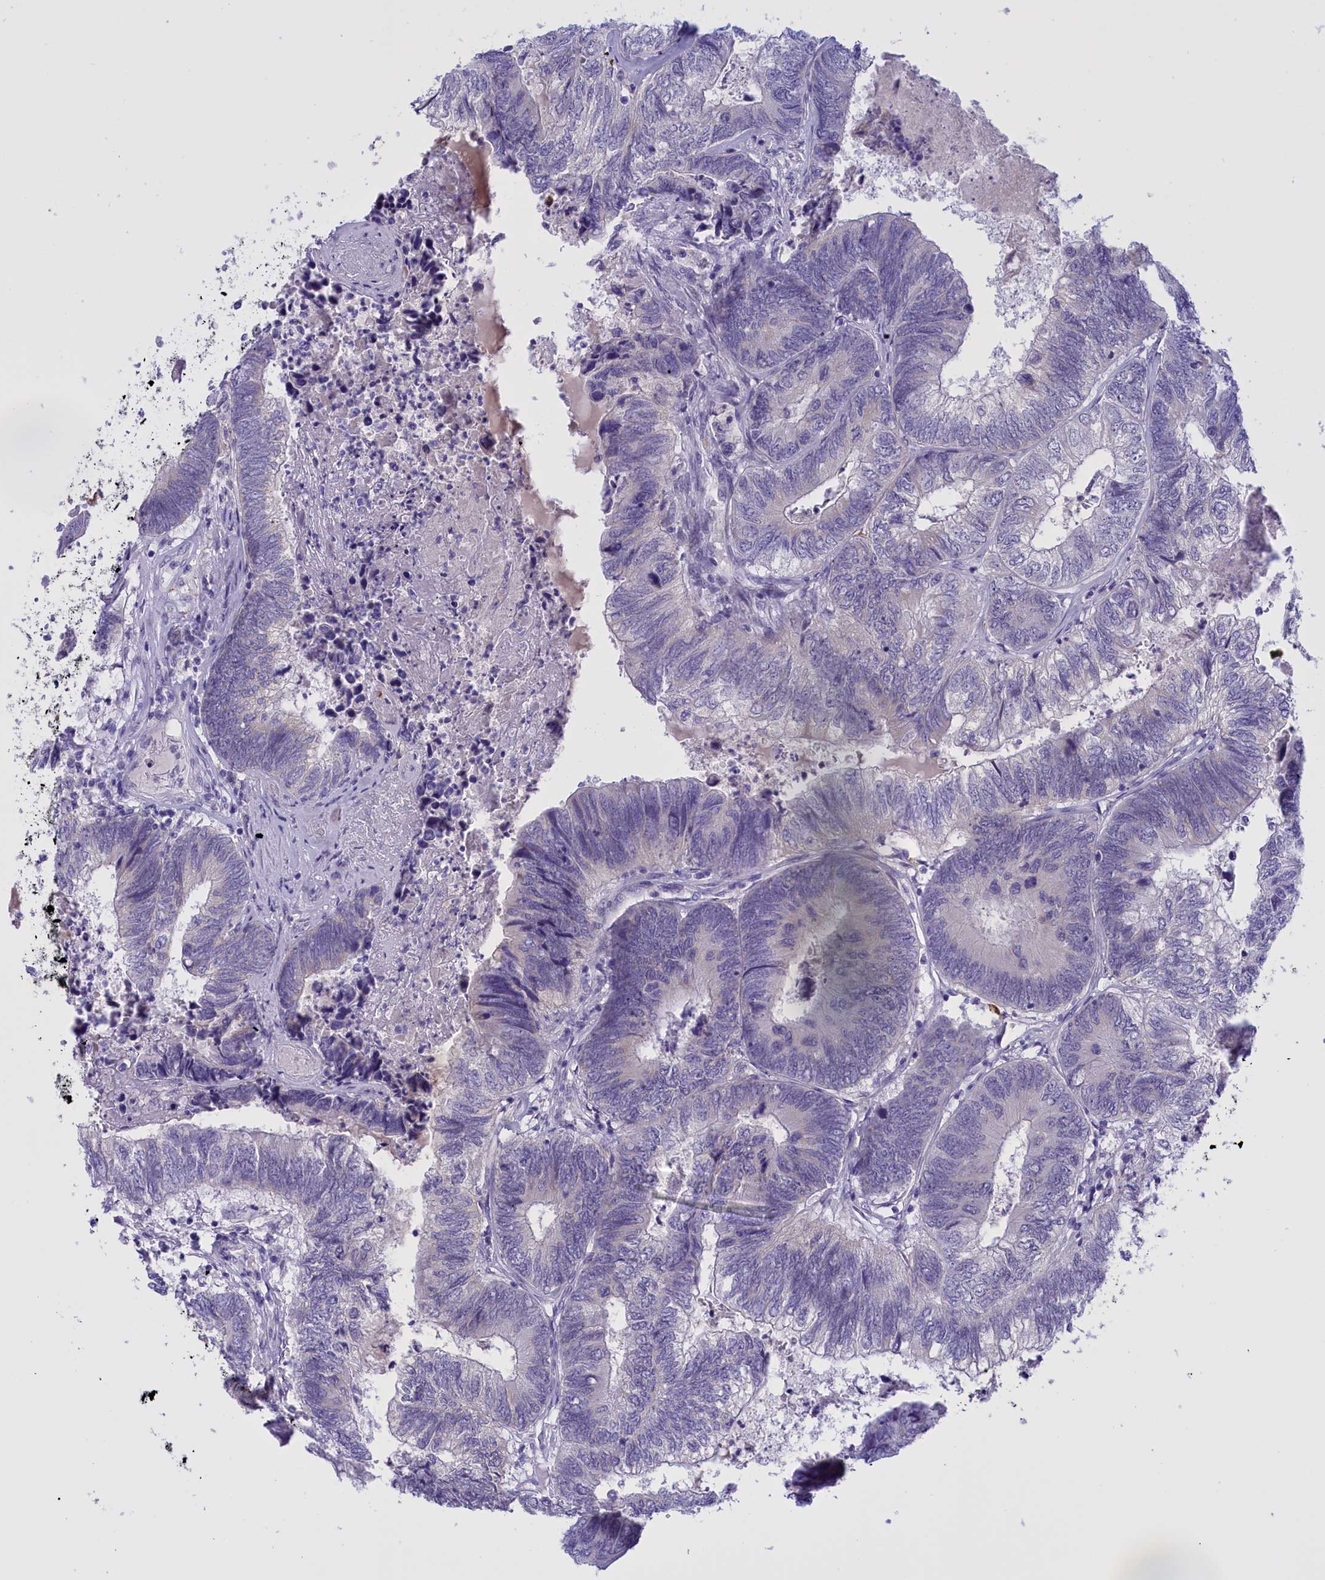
{"staining": {"intensity": "negative", "quantity": "none", "location": "none"}, "tissue": "colorectal cancer", "cell_type": "Tumor cells", "image_type": "cancer", "snomed": [{"axis": "morphology", "description": "Adenocarcinoma, NOS"}, {"axis": "topography", "description": "Colon"}], "caption": "There is no significant expression in tumor cells of colorectal cancer. (DAB immunohistochemistry (IHC) visualized using brightfield microscopy, high magnification).", "gene": "FAM149B1", "patient": {"sex": "female", "age": 67}}